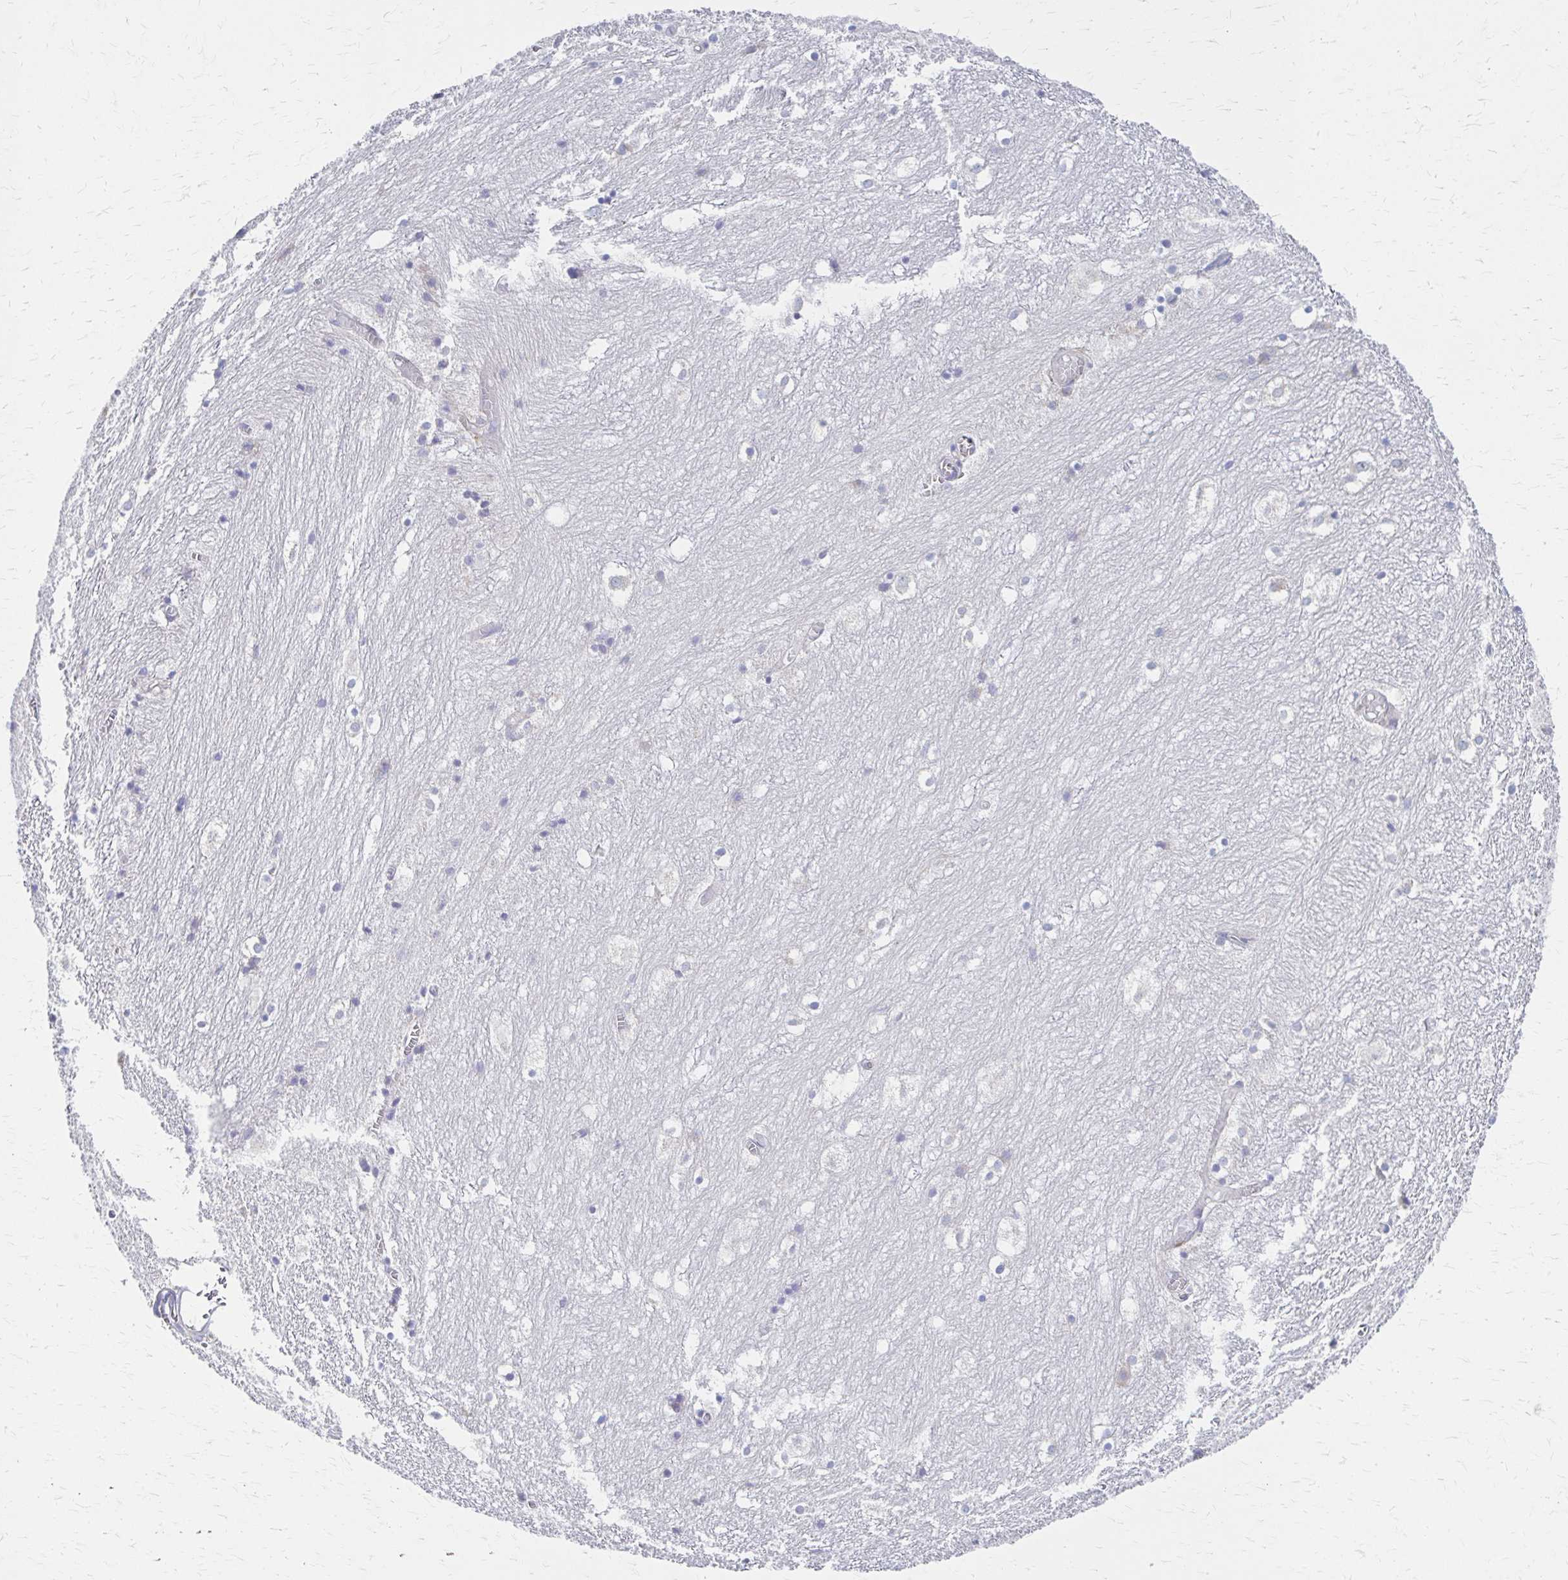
{"staining": {"intensity": "negative", "quantity": "none", "location": "none"}, "tissue": "hippocampus", "cell_type": "Glial cells", "image_type": "normal", "snomed": [{"axis": "morphology", "description": "Normal tissue, NOS"}, {"axis": "topography", "description": "Hippocampus"}], "caption": "This micrograph is of benign hippocampus stained with immunohistochemistry (IHC) to label a protein in brown with the nuclei are counter-stained blue. There is no staining in glial cells. Brightfield microscopy of immunohistochemistry (IHC) stained with DAB (3,3'-diaminobenzidine) (brown) and hematoxylin (blue), captured at high magnification.", "gene": "RPL27A", "patient": {"sex": "female", "age": 52}}